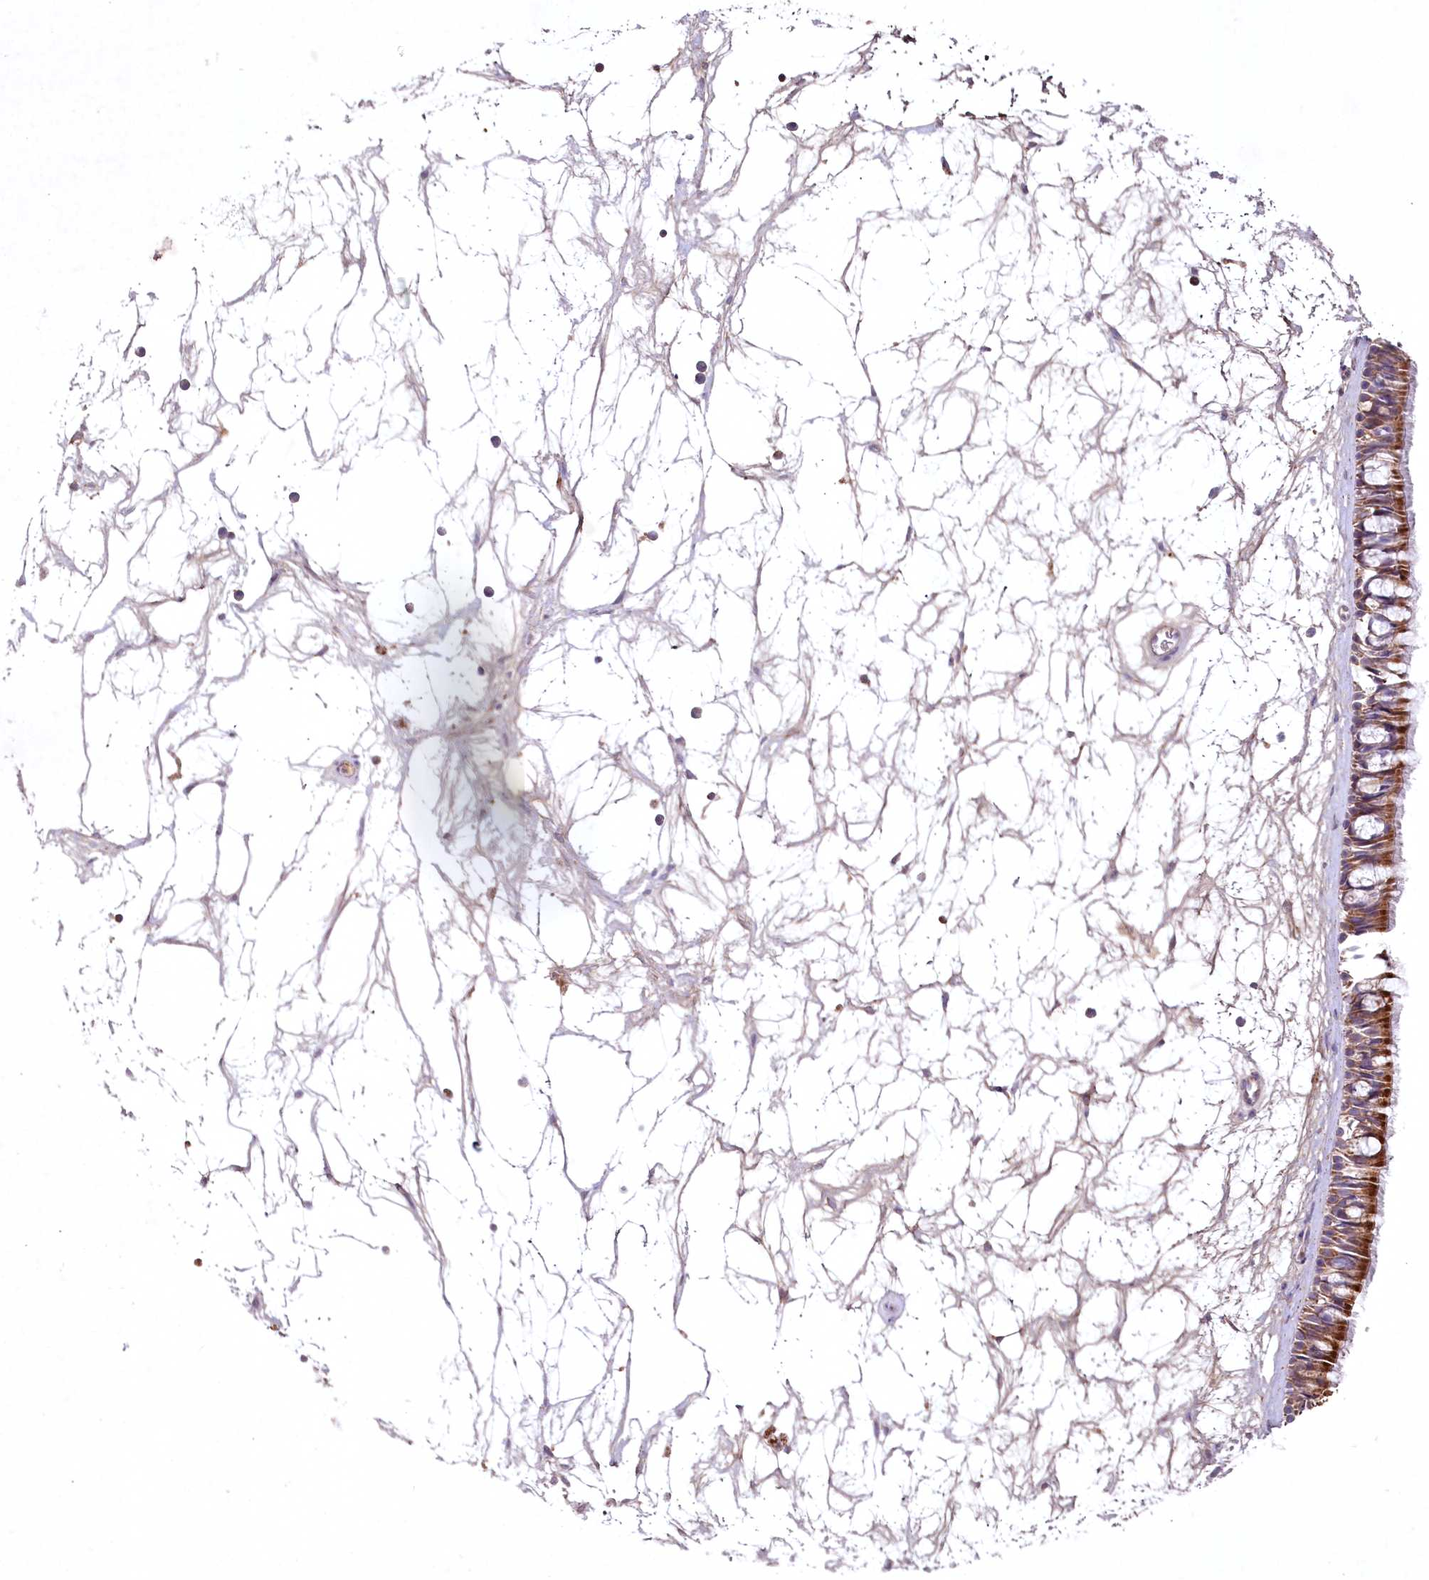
{"staining": {"intensity": "moderate", "quantity": ">75%", "location": "cytoplasmic/membranous"}, "tissue": "nasopharynx", "cell_type": "Respiratory epithelial cells", "image_type": "normal", "snomed": [{"axis": "morphology", "description": "Normal tissue, NOS"}, {"axis": "topography", "description": "Nasopharynx"}], "caption": "Brown immunohistochemical staining in benign human nasopharynx reveals moderate cytoplasmic/membranous staining in about >75% of respiratory epithelial cells. (Stains: DAB (3,3'-diaminobenzidine) in brown, nuclei in blue, Microscopy: brightfield microscopy at high magnification).", "gene": "MRPL44", "patient": {"sex": "male", "age": 64}}